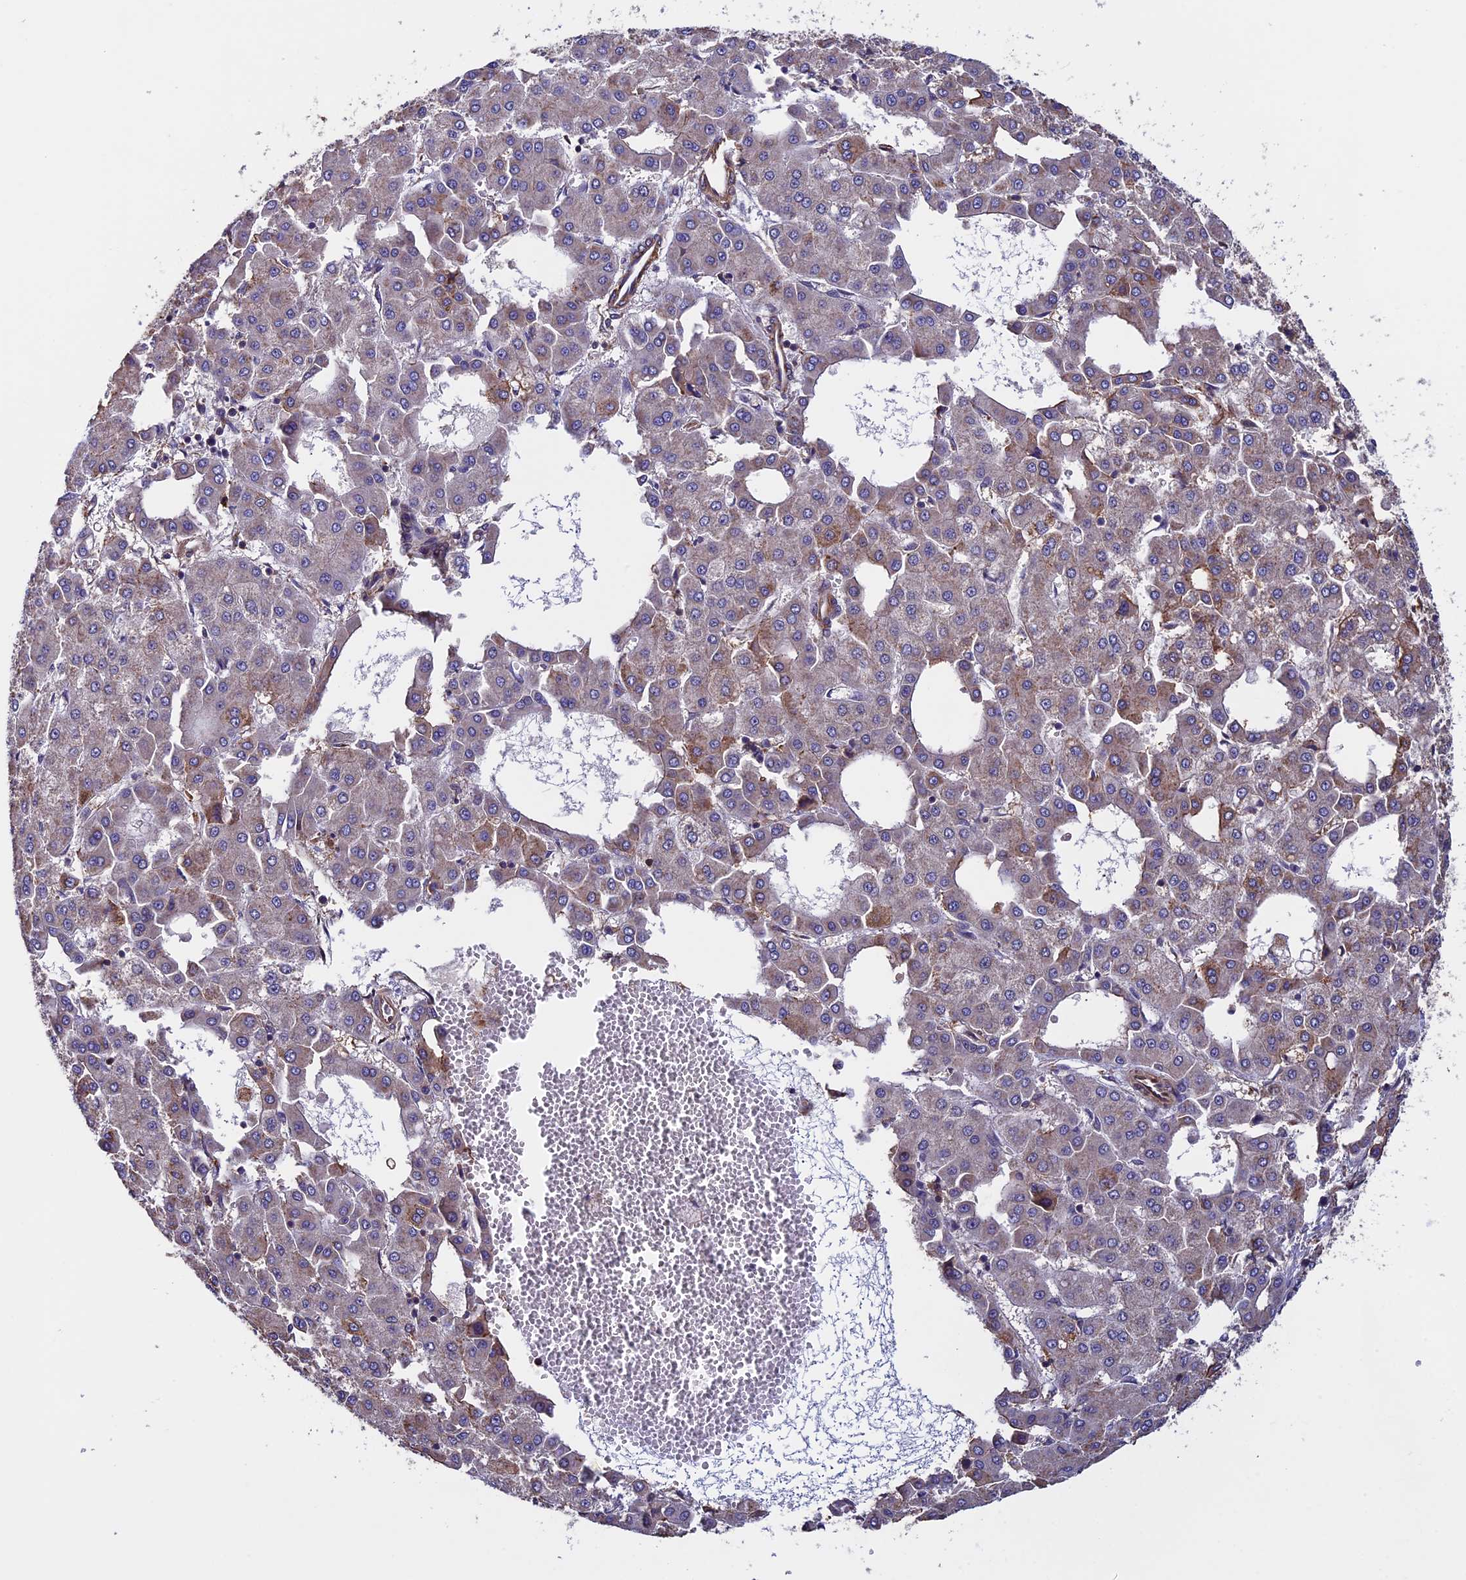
{"staining": {"intensity": "weak", "quantity": "<25%", "location": "cytoplasmic/membranous"}, "tissue": "liver cancer", "cell_type": "Tumor cells", "image_type": "cancer", "snomed": [{"axis": "morphology", "description": "Carcinoma, Hepatocellular, NOS"}, {"axis": "topography", "description": "Liver"}], "caption": "Tumor cells are negative for brown protein staining in liver cancer.", "gene": "SLC9A5", "patient": {"sex": "male", "age": 47}}